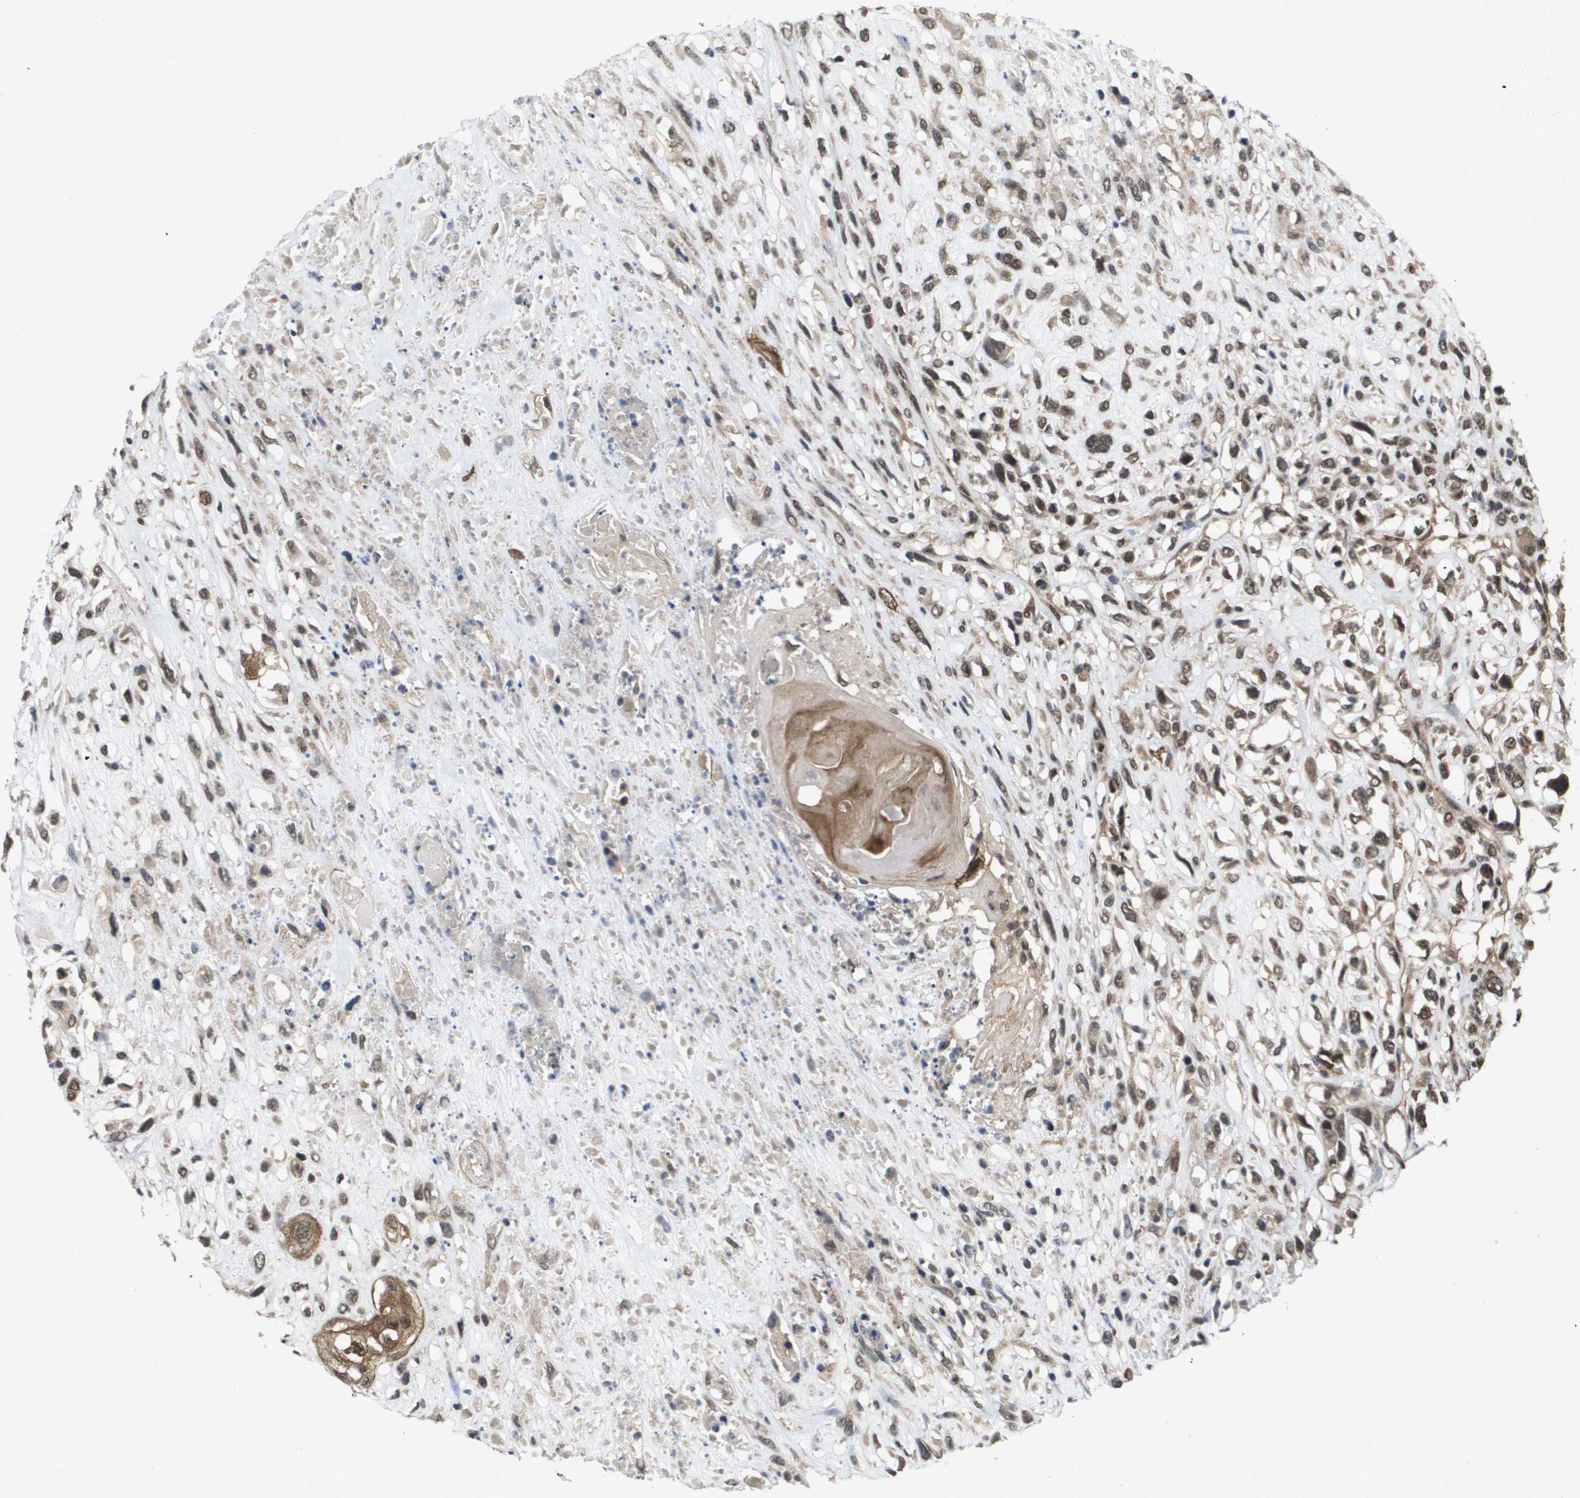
{"staining": {"intensity": "moderate", "quantity": ">75%", "location": "cytoplasmic/membranous,nuclear"}, "tissue": "head and neck cancer", "cell_type": "Tumor cells", "image_type": "cancer", "snomed": [{"axis": "morphology", "description": "Necrosis, NOS"}, {"axis": "morphology", "description": "Neoplasm, malignant, NOS"}, {"axis": "topography", "description": "Salivary gland"}, {"axis": "topography", "description": "Head-Neck"}], "caption": "Head and neck neoplasm (malignant) stained for a protein (brown) demonstrates moderate cytoplasmic/membranous and nuclear positive positivity in about >75% of tumor cells.", "gene": "AMBRA1", "patient": {"sex": "male", "age": 43}}